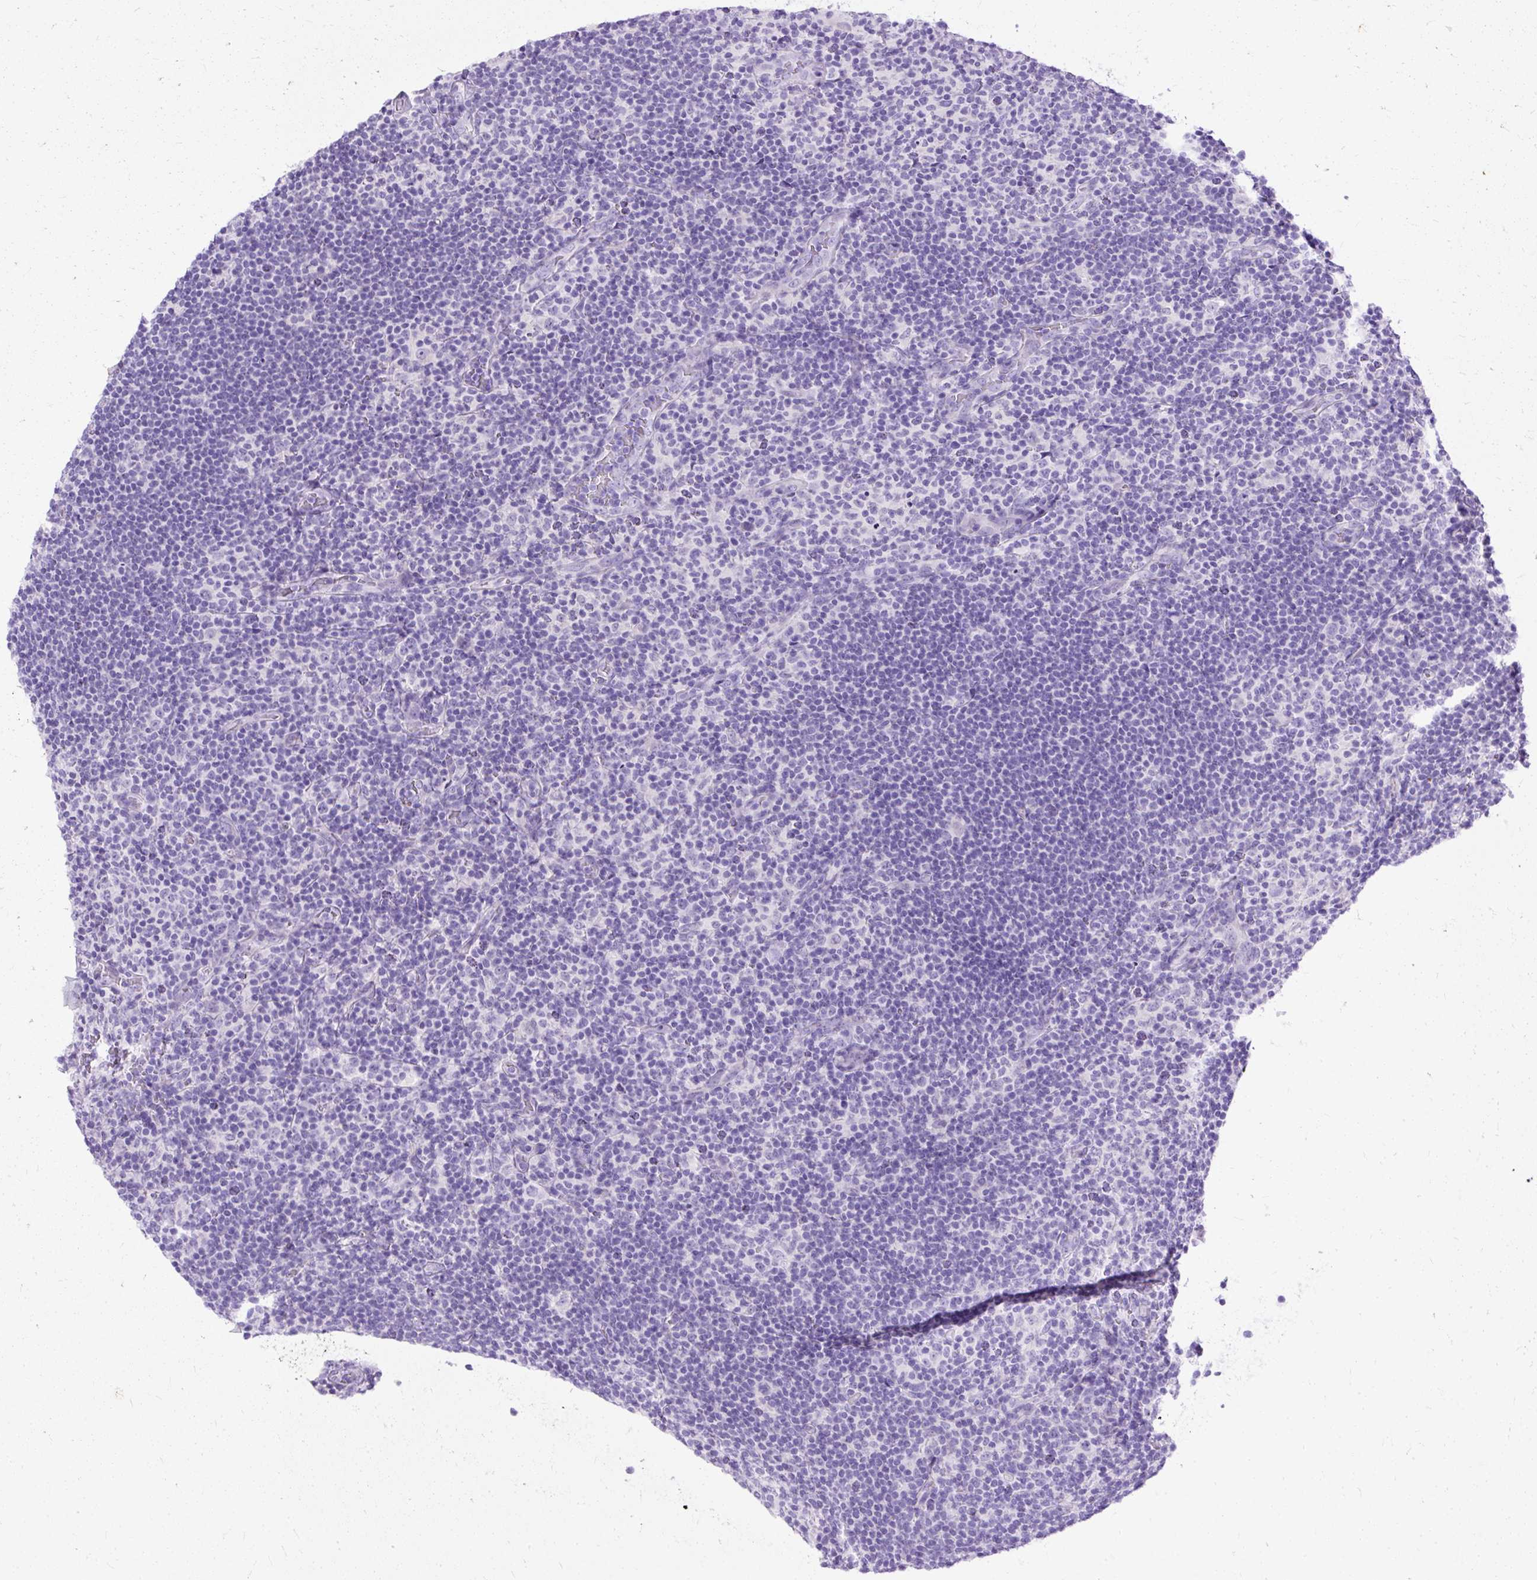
{"staining": {"intensity": "negative", "quantity": "none", "location": "none"}, "tissue": "lymphoma", "cell_type": "Tumor cells", "image_type": "cancer", "snomed": [{"axis": "morphology", "description": "Hodgkin's disease, NOS"}, {"axis": "topography", "description": "Lymph node"}], "caption": "Immunohistochemical staining of Hodgkin's disease reveals no significant positivity in tumor cells.", "gene": "HEY1", "patient": {"sex": "female", "age": 57}}